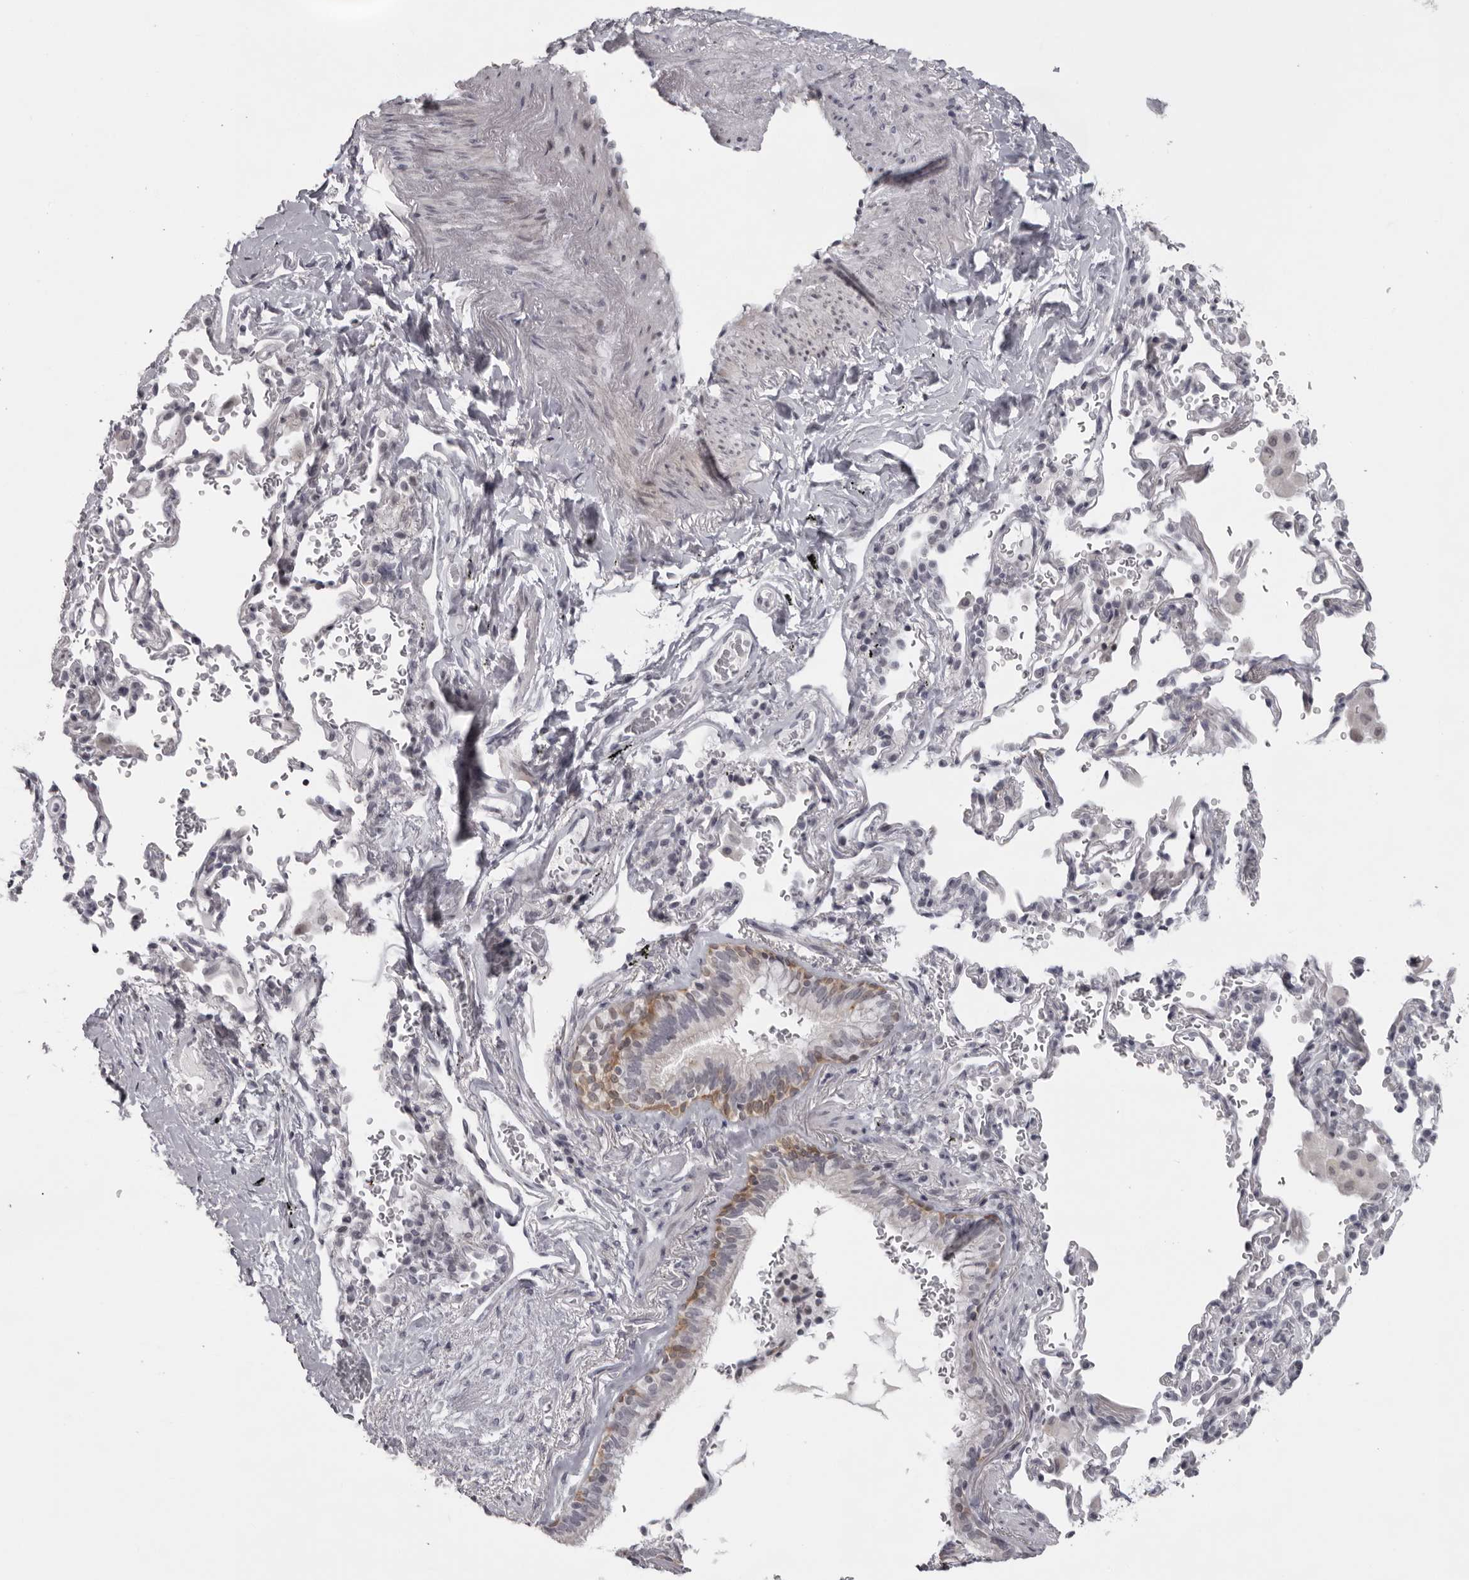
{"staining": {"intensity": "moderate", "quantity": "<25%", "location": "cytoplasmic/membranous"}, "tissue": "bronchus", "cell_type": "Respiratory epithelial cells", "image_type": "normal", "snomed": [{"axis": "morphology", "description": "Normal tissue, NOS"}, {"axis": "morphology", "description": "Inflammation, NOS"}, {"axis": "topography", "description": "Bronchus"}], "caption": "The immunohistochemical stain shows moderate cytoplasmic/membranous expression in respiratory epithelial cells of unremarkable bronchus. (Stains: DAB in brown, nuclei in blue, Microscopy: brightfield microscopy at high magnification).", "gene": "NUDT18", "patient": {"sex": "male", "age": 69}}